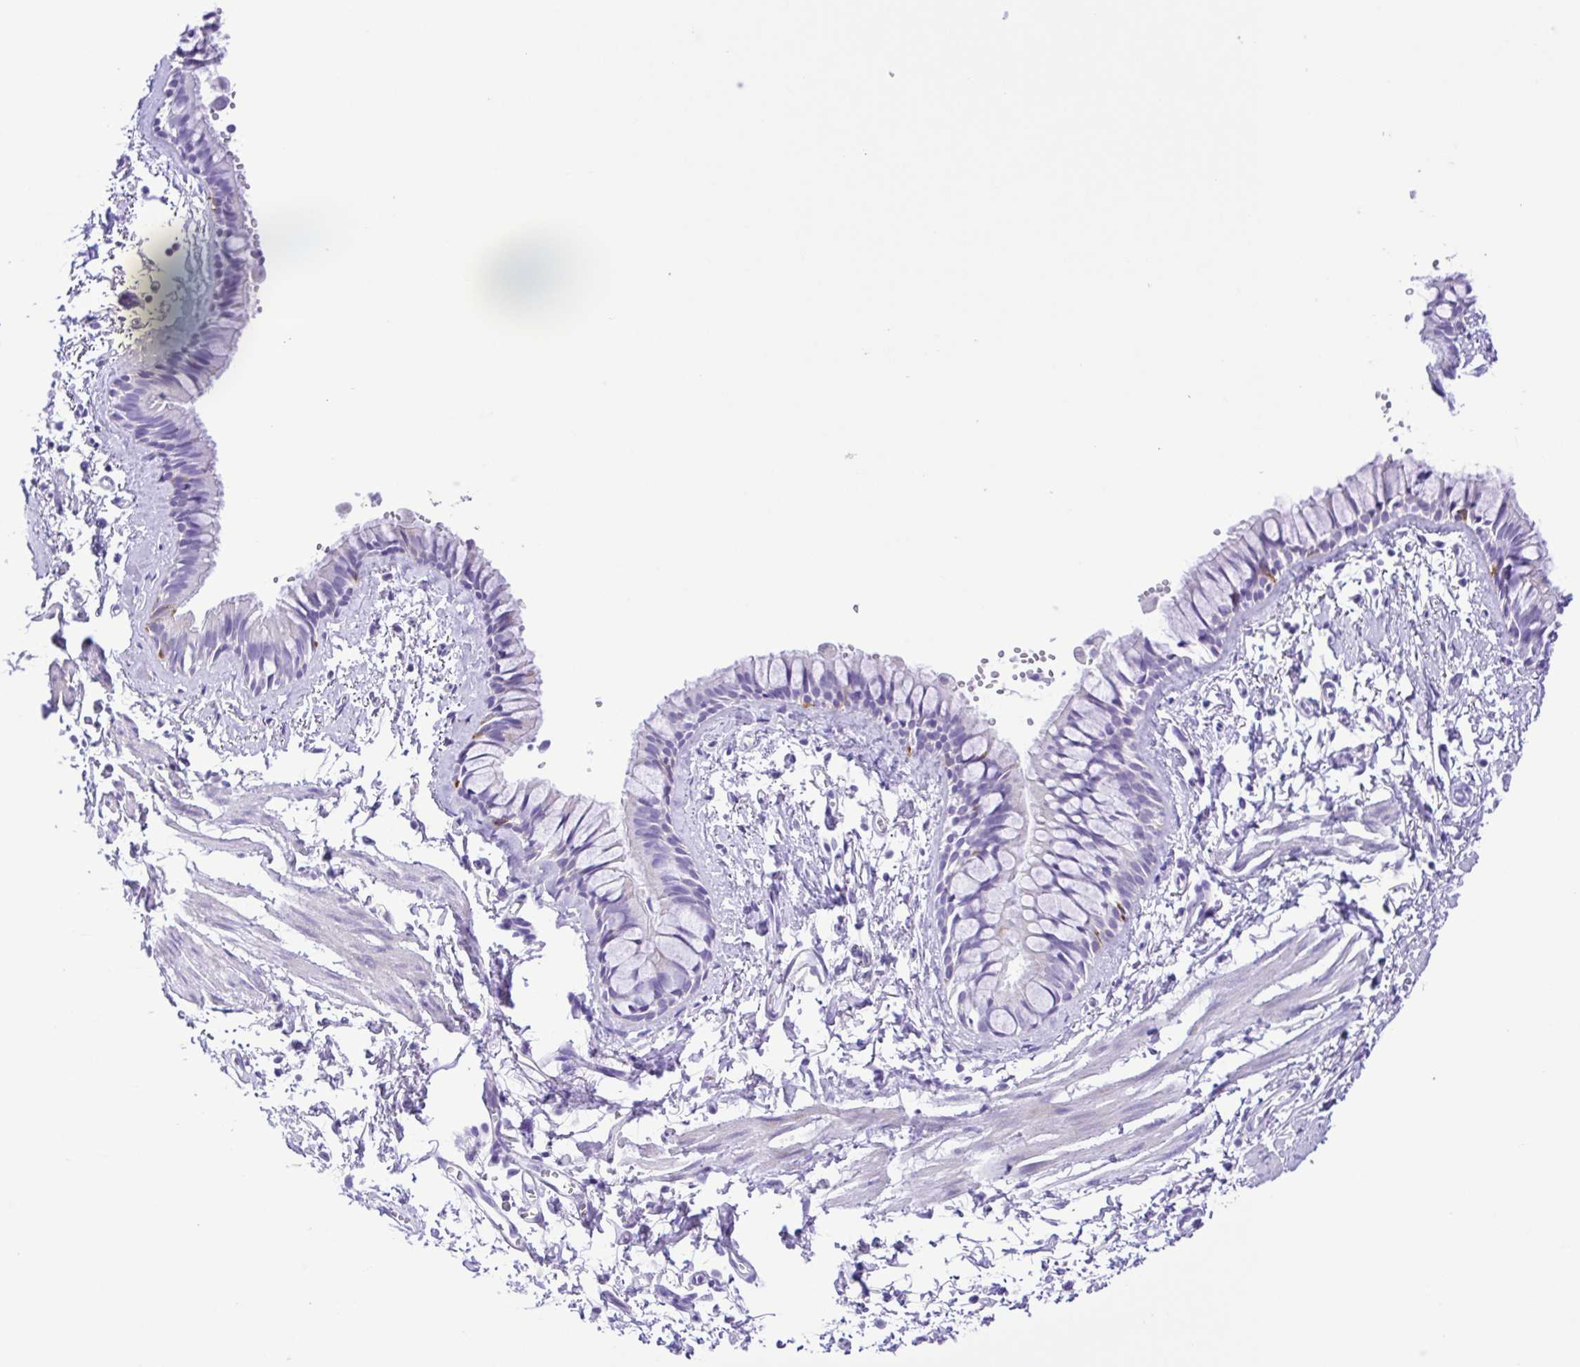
{"staining": {"intensity": "negative", "quantity": "none", "location": "none"}, "tissue": "bronchus", "cell_type": "Respiratory epithelial cells", "image_type": "normal", "snomed": [{"axis": "morphology", "description": "Normal tissue, NOS"}, {"axis": "topography", "description": "Bronchus"}], "caption": "Histopathology image shows no protein staining in respiratory epithelial cells of benign bronchus. The staining is performed using DAB (3,3'-diaminobenzidine) brown chromogen with nuclei counter-stained in using hematoxylin.", "gene": "SYT1", "patient": {"sex": "female", "age": 59}}